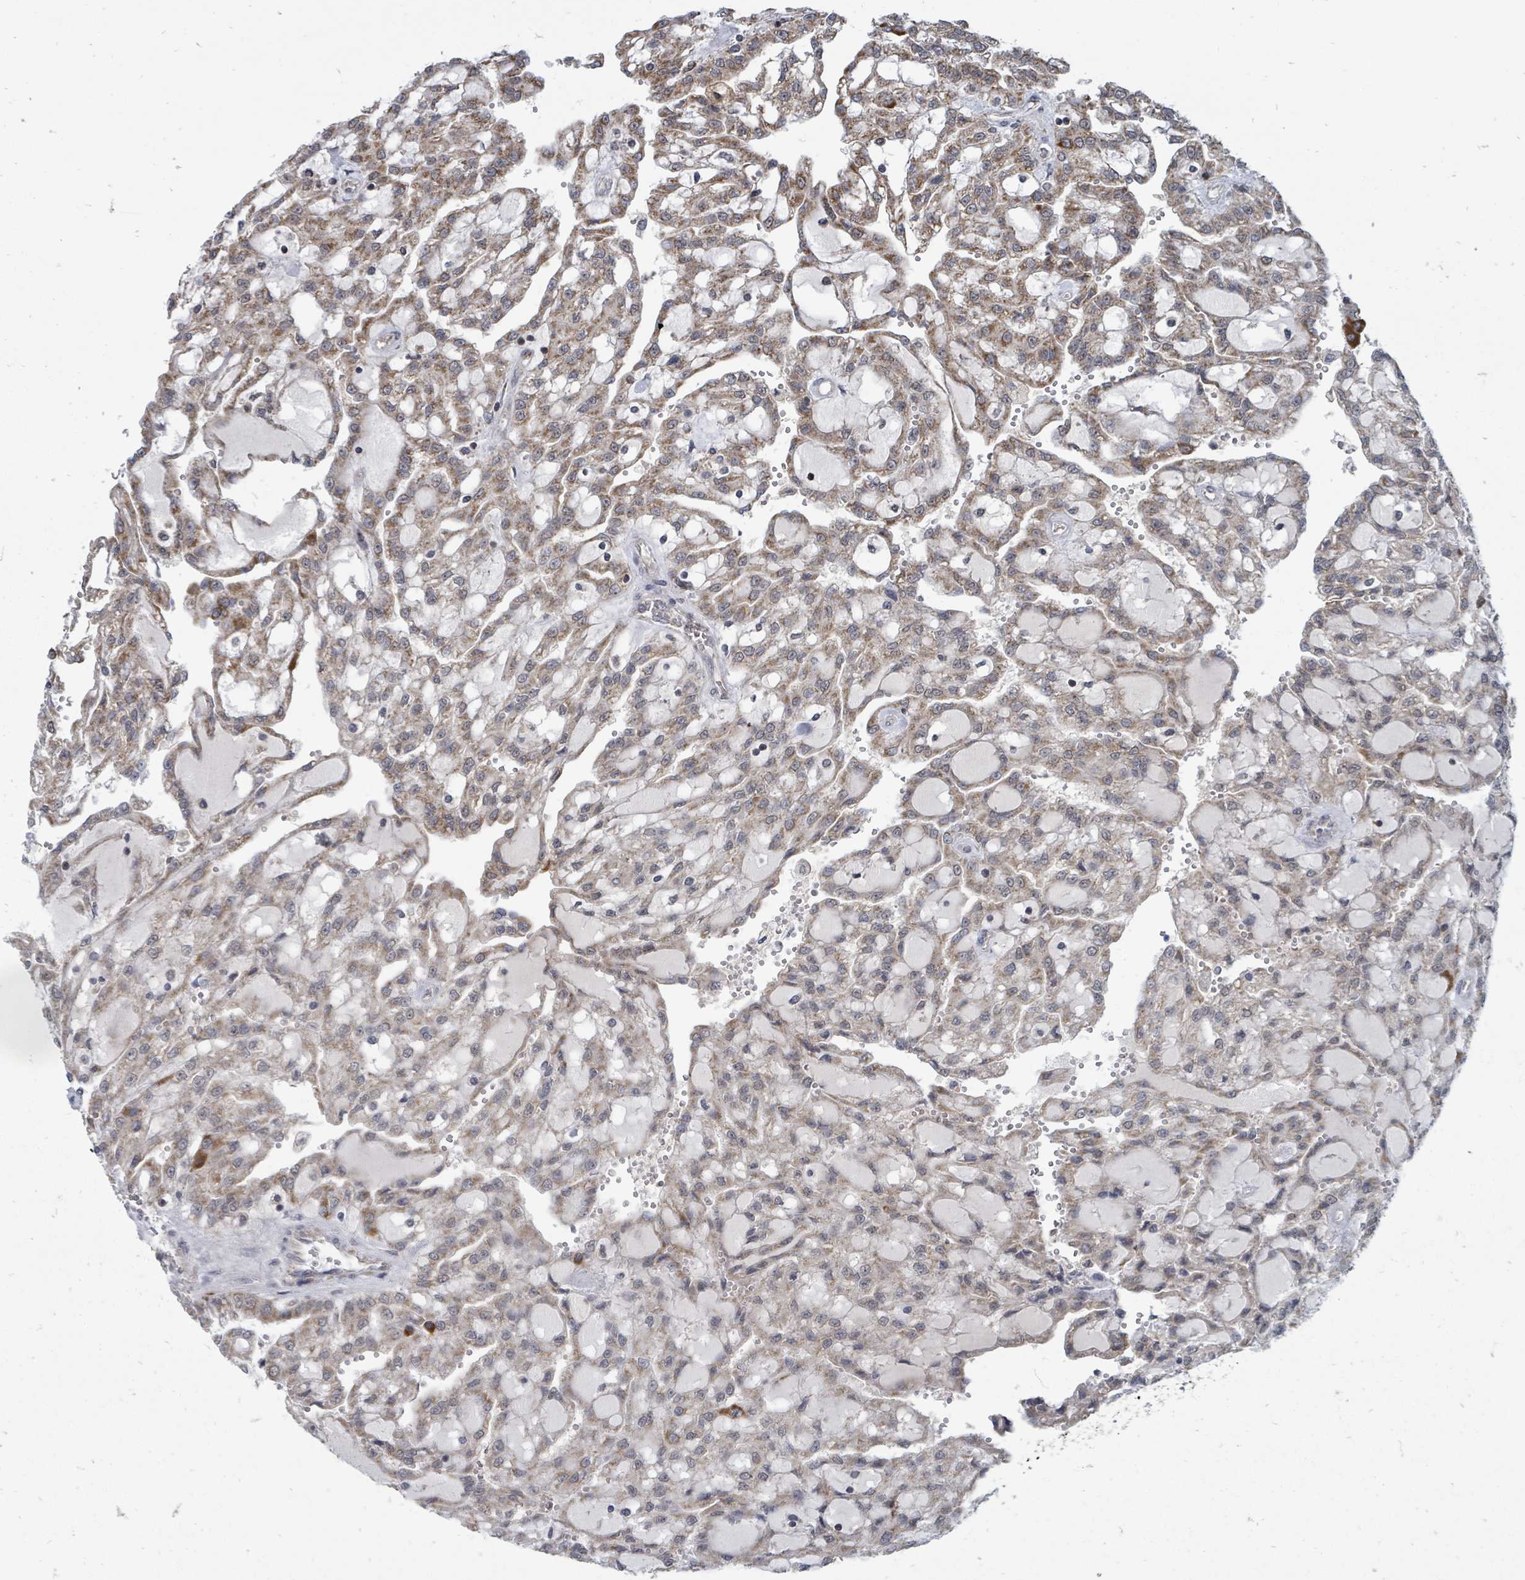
{"staining": {"intensity": "moderate", "quantity": "25%-75%", "location": "cytoplasmic/membranous"}, "tissue": "renal cancer", "cell_type": "Tumor cells", "image_type": "cancer", "snomed": [{"axis": "morphology", "description": "Adenocarcinoma, NOS"}, {"axis": "topography", "description": "Kidney"}], "caption": "Protein staining shows moderate cytoplasmic/membranous positivity in about 25%-75% of tumor cells in adenocarcinoma (renal).", "gene": "MAGOHB", "patient": {"sex": "male", "age": 63}}